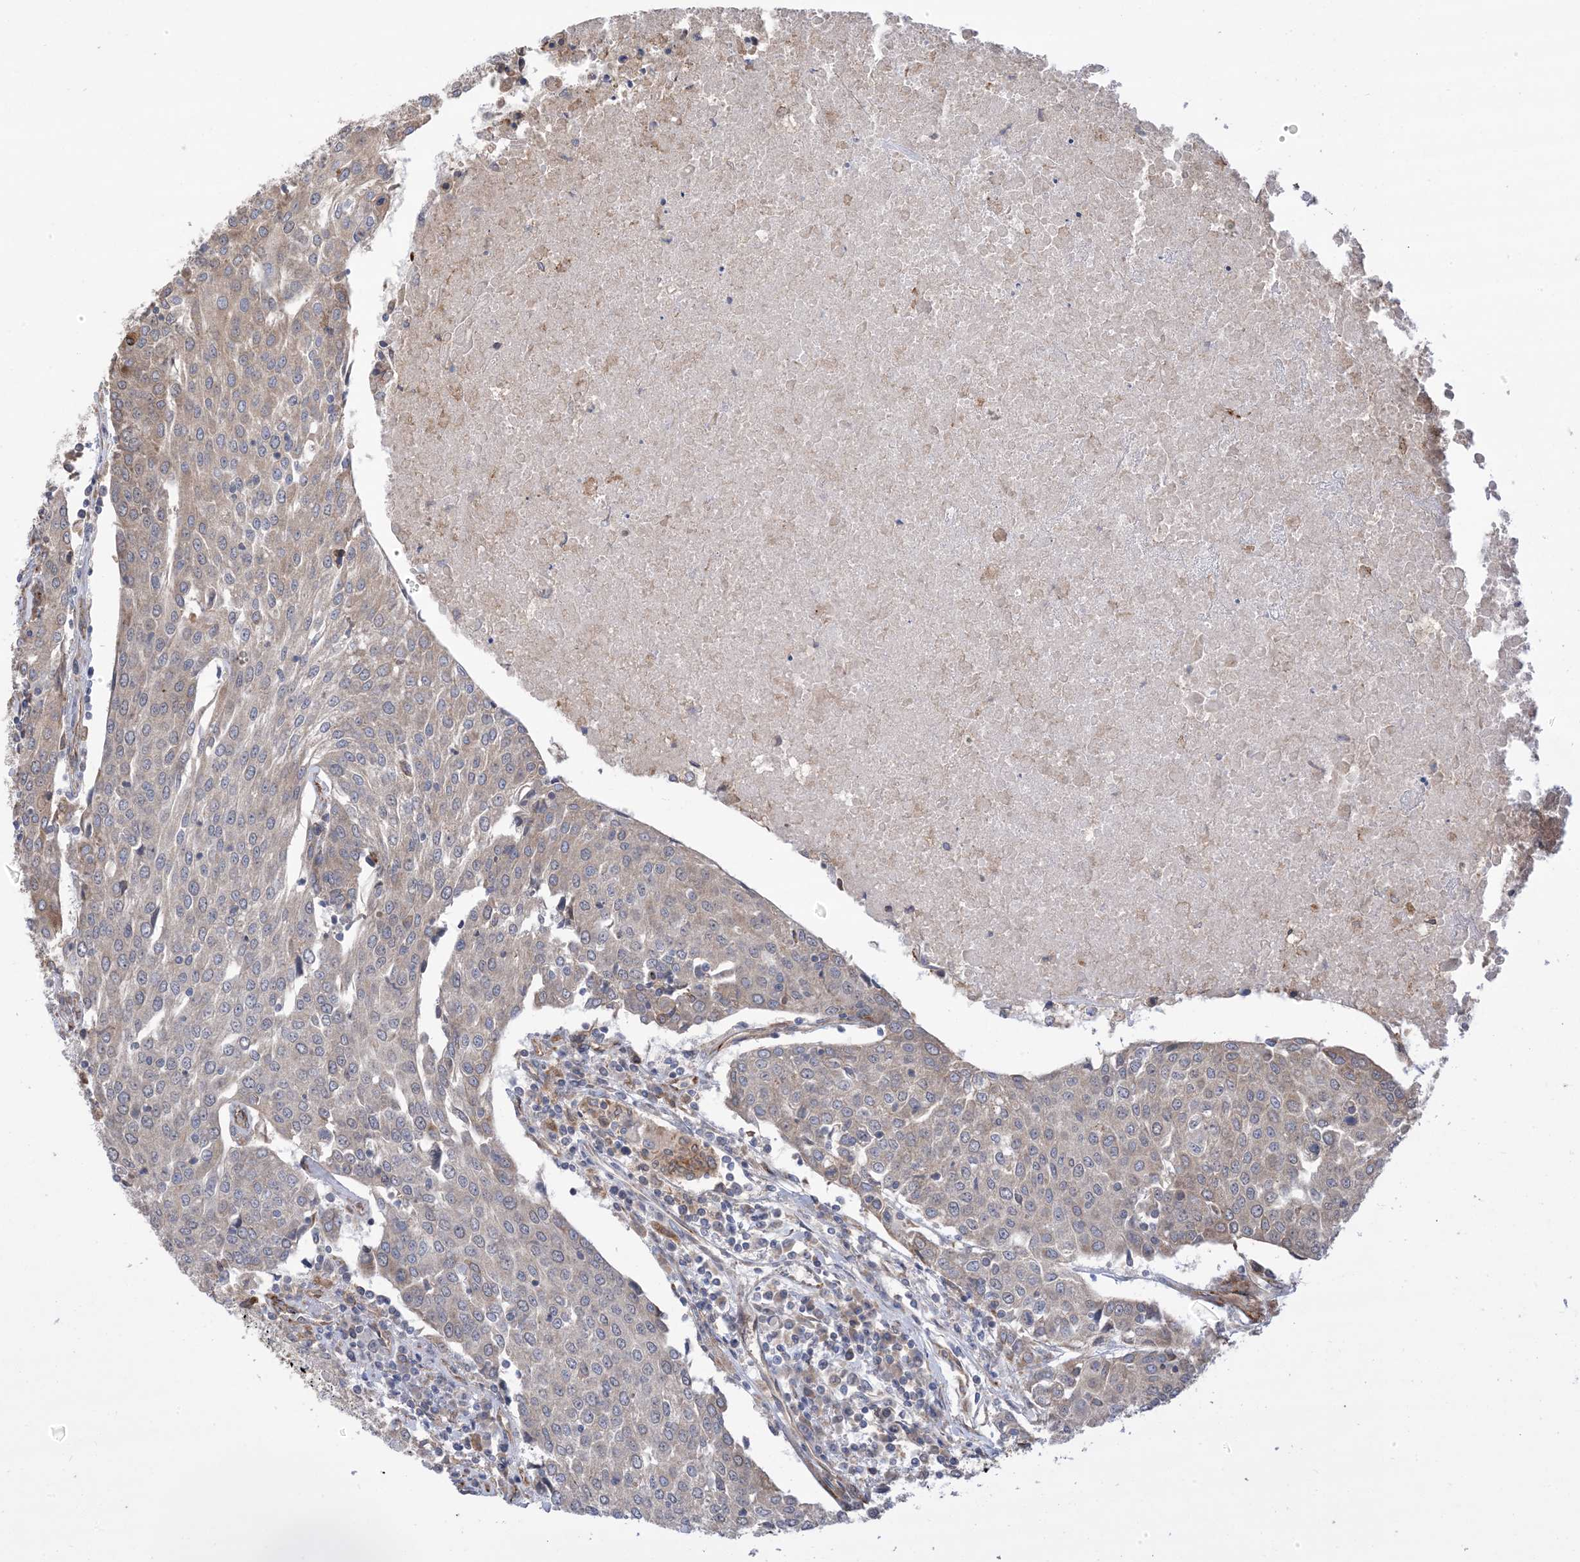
{"staining": {"intensity": "weak", "quantity": "<25%", "location": "cytoplasmic/membranous"}, "tissue": "urothelial cancer", "cell_type": "Tumor cells", "image_type": "cancer", "snomed": [{"axis": "morphology", "description": "Urothelial carcinoma, High grade"}, {"axis": "topography", "description": "Urinary bladder"}], "caption": "This image is of urothelial carcinoma (high-grade) stained with immunohistochemistry to label a protein in brown with the nuclei are counter-stained blue. There is no expression in tumor cells.", "gene": "CLEC16A", "patient": {"sex": "female", "age": 85}}